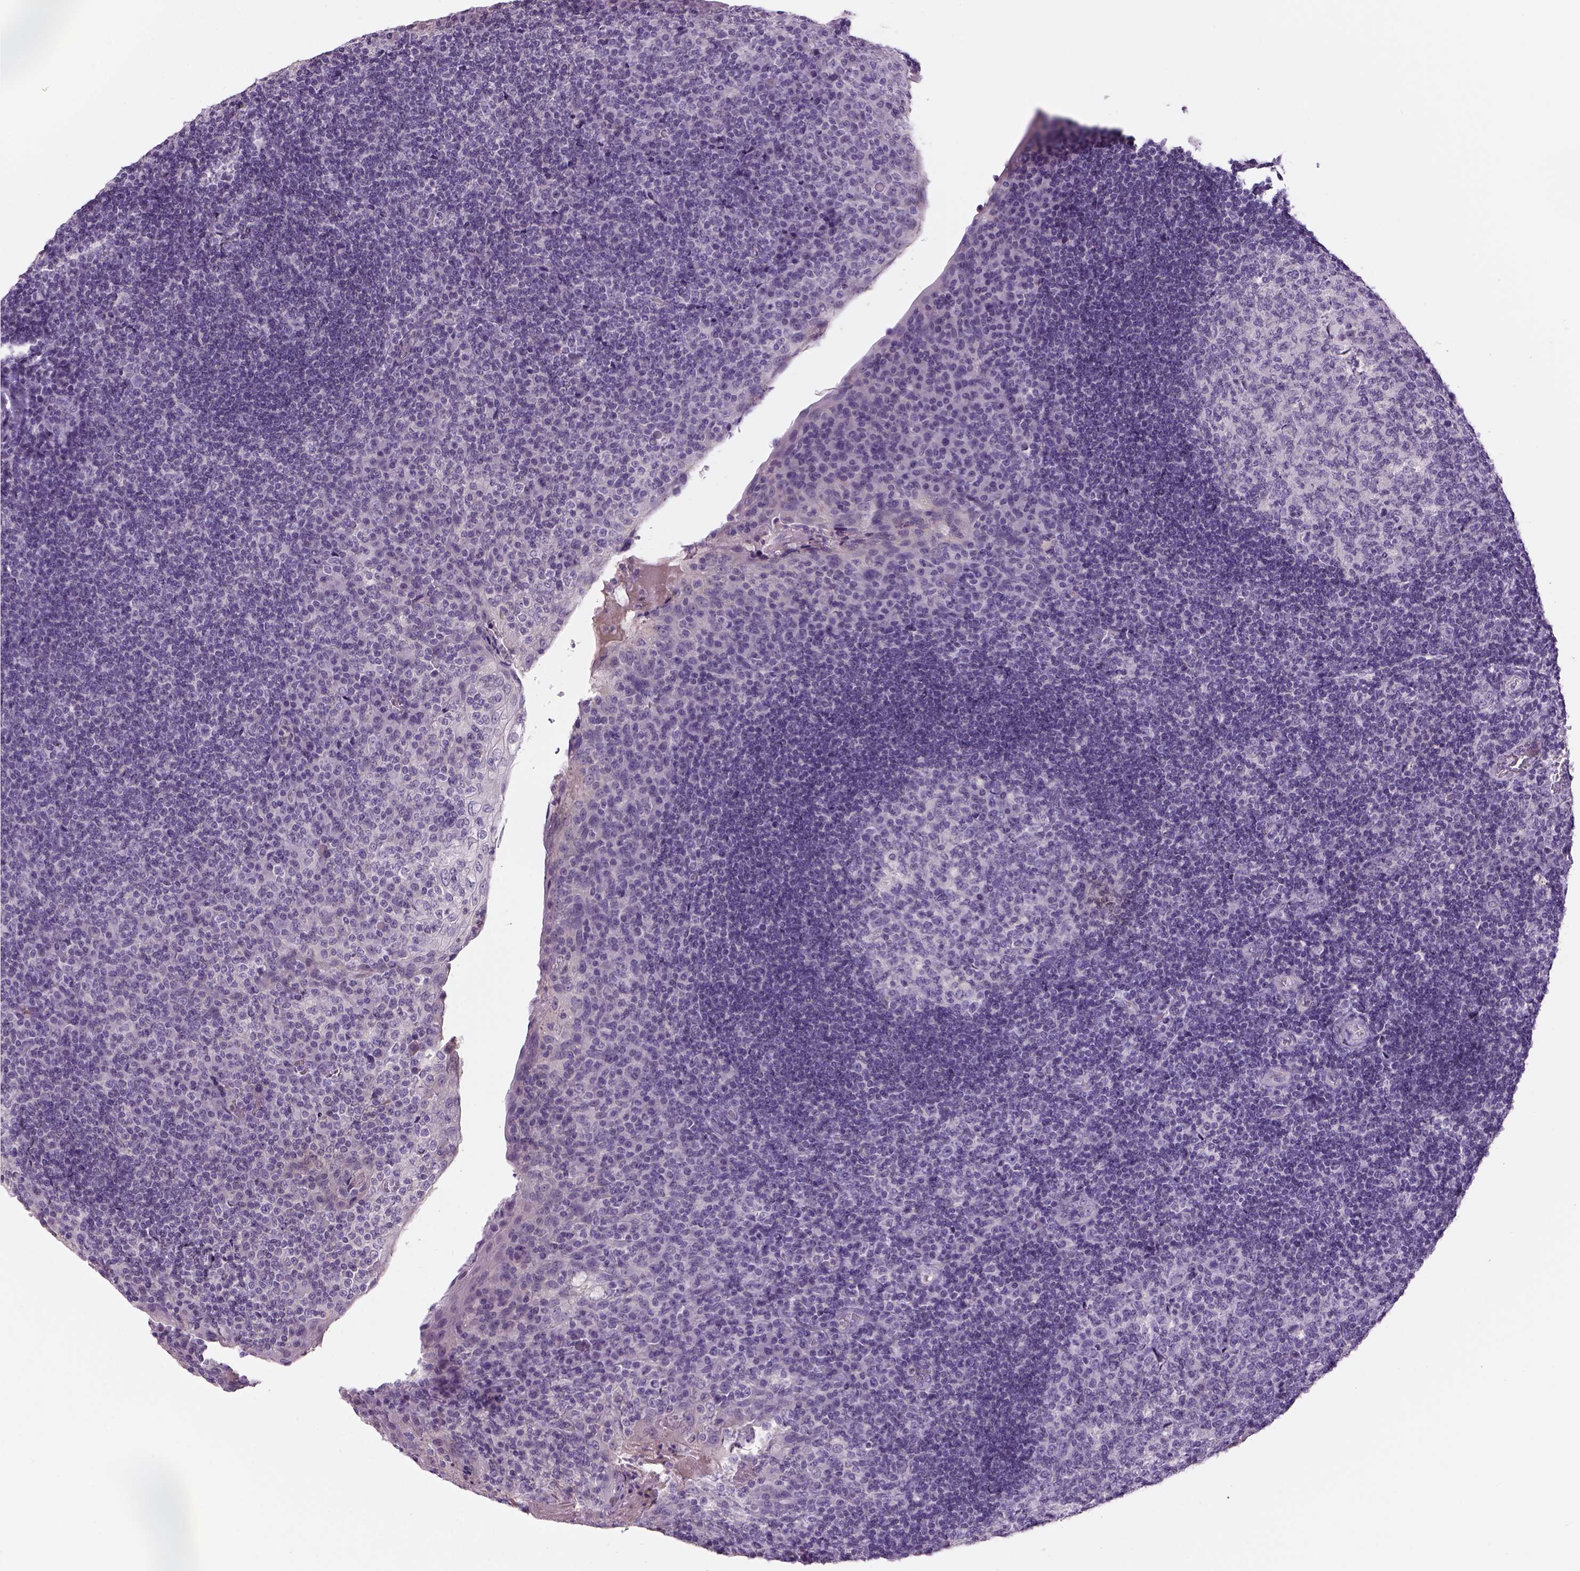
{"staining": {"intensity": "negative", "quantity": "none", "location": "none"}, "tissue": "tonsil", "cell_type": "Germinal center cells", "image_type": "normal", "snomed": [{"axis": "morphology", "description": "Normal tissue, NOS"}, {"axis": "topography", "description": "Tonsil"}], "caption": "DAB immunohistochemical staining of unremarkable tonsil shows no significant positivity in germinal center cells.", "gene": "DBH", "patient": {"sex": "male", "age": 17}}